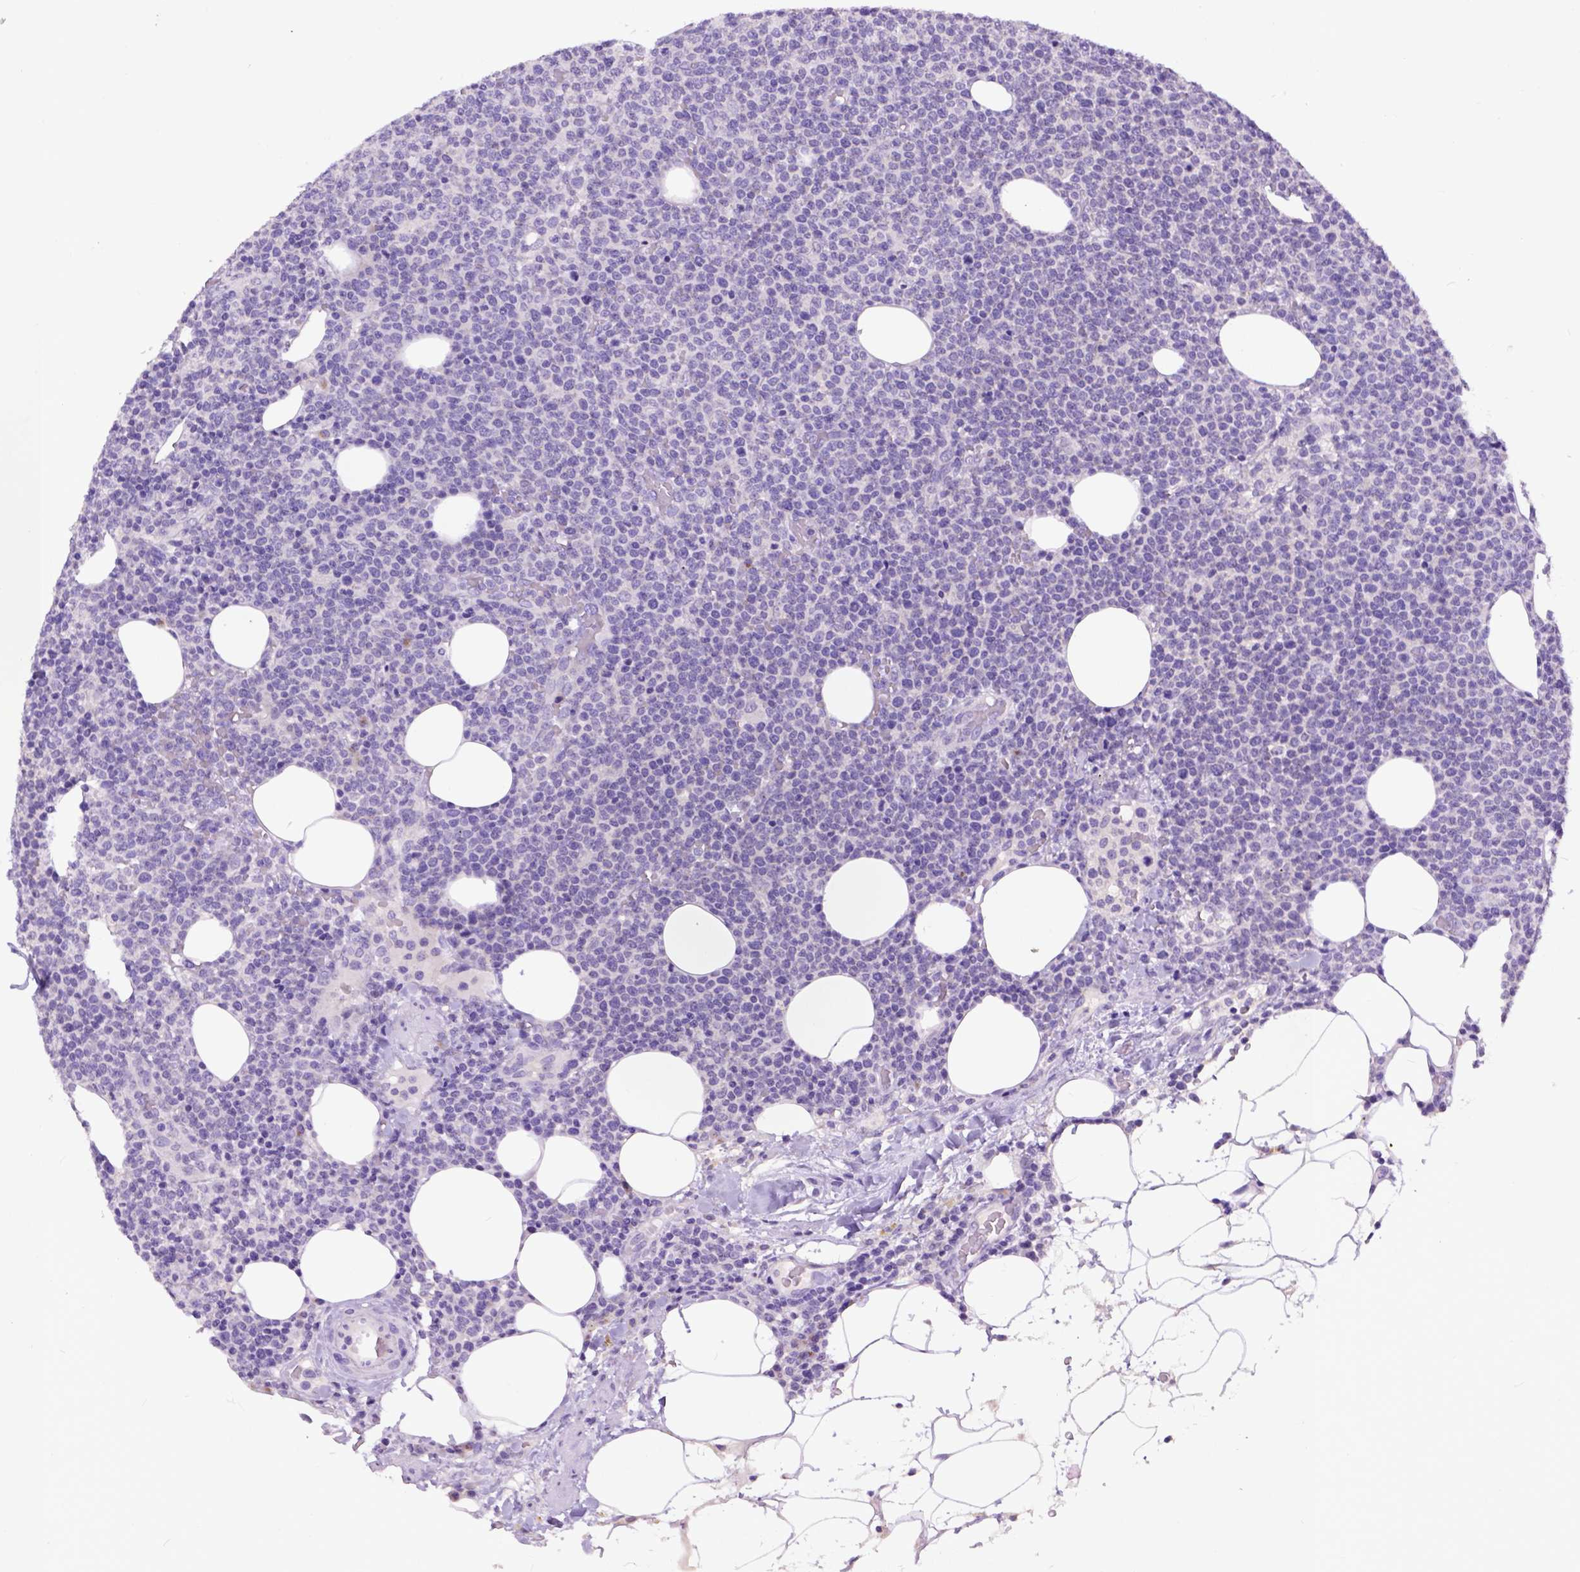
{"staining": {"intensity": "negative", "quantity": "none", "location": "none"}, "tissue": "lymphoma", "cell_type": "Tumor cells", "image_type": "cancer", "snomed": [{"axis": "morphology", "description": "Malignant lymphoma, non-Hodgkin's type, High grade"}, {"axis": "topography", "description": "Lymph node"}], "caption": "The micrograph shows no significant expression in tumor cells of high-grade malignant lymphoma, non-Hodgkin's type. The staining was performed using DAB to visualize the protein expression in brown, while the nuclei were stained in blue with hematoxylin (Magnification: 20x).", "gene": "RAB25", "patient": {"sex": "male", "age": 61}}